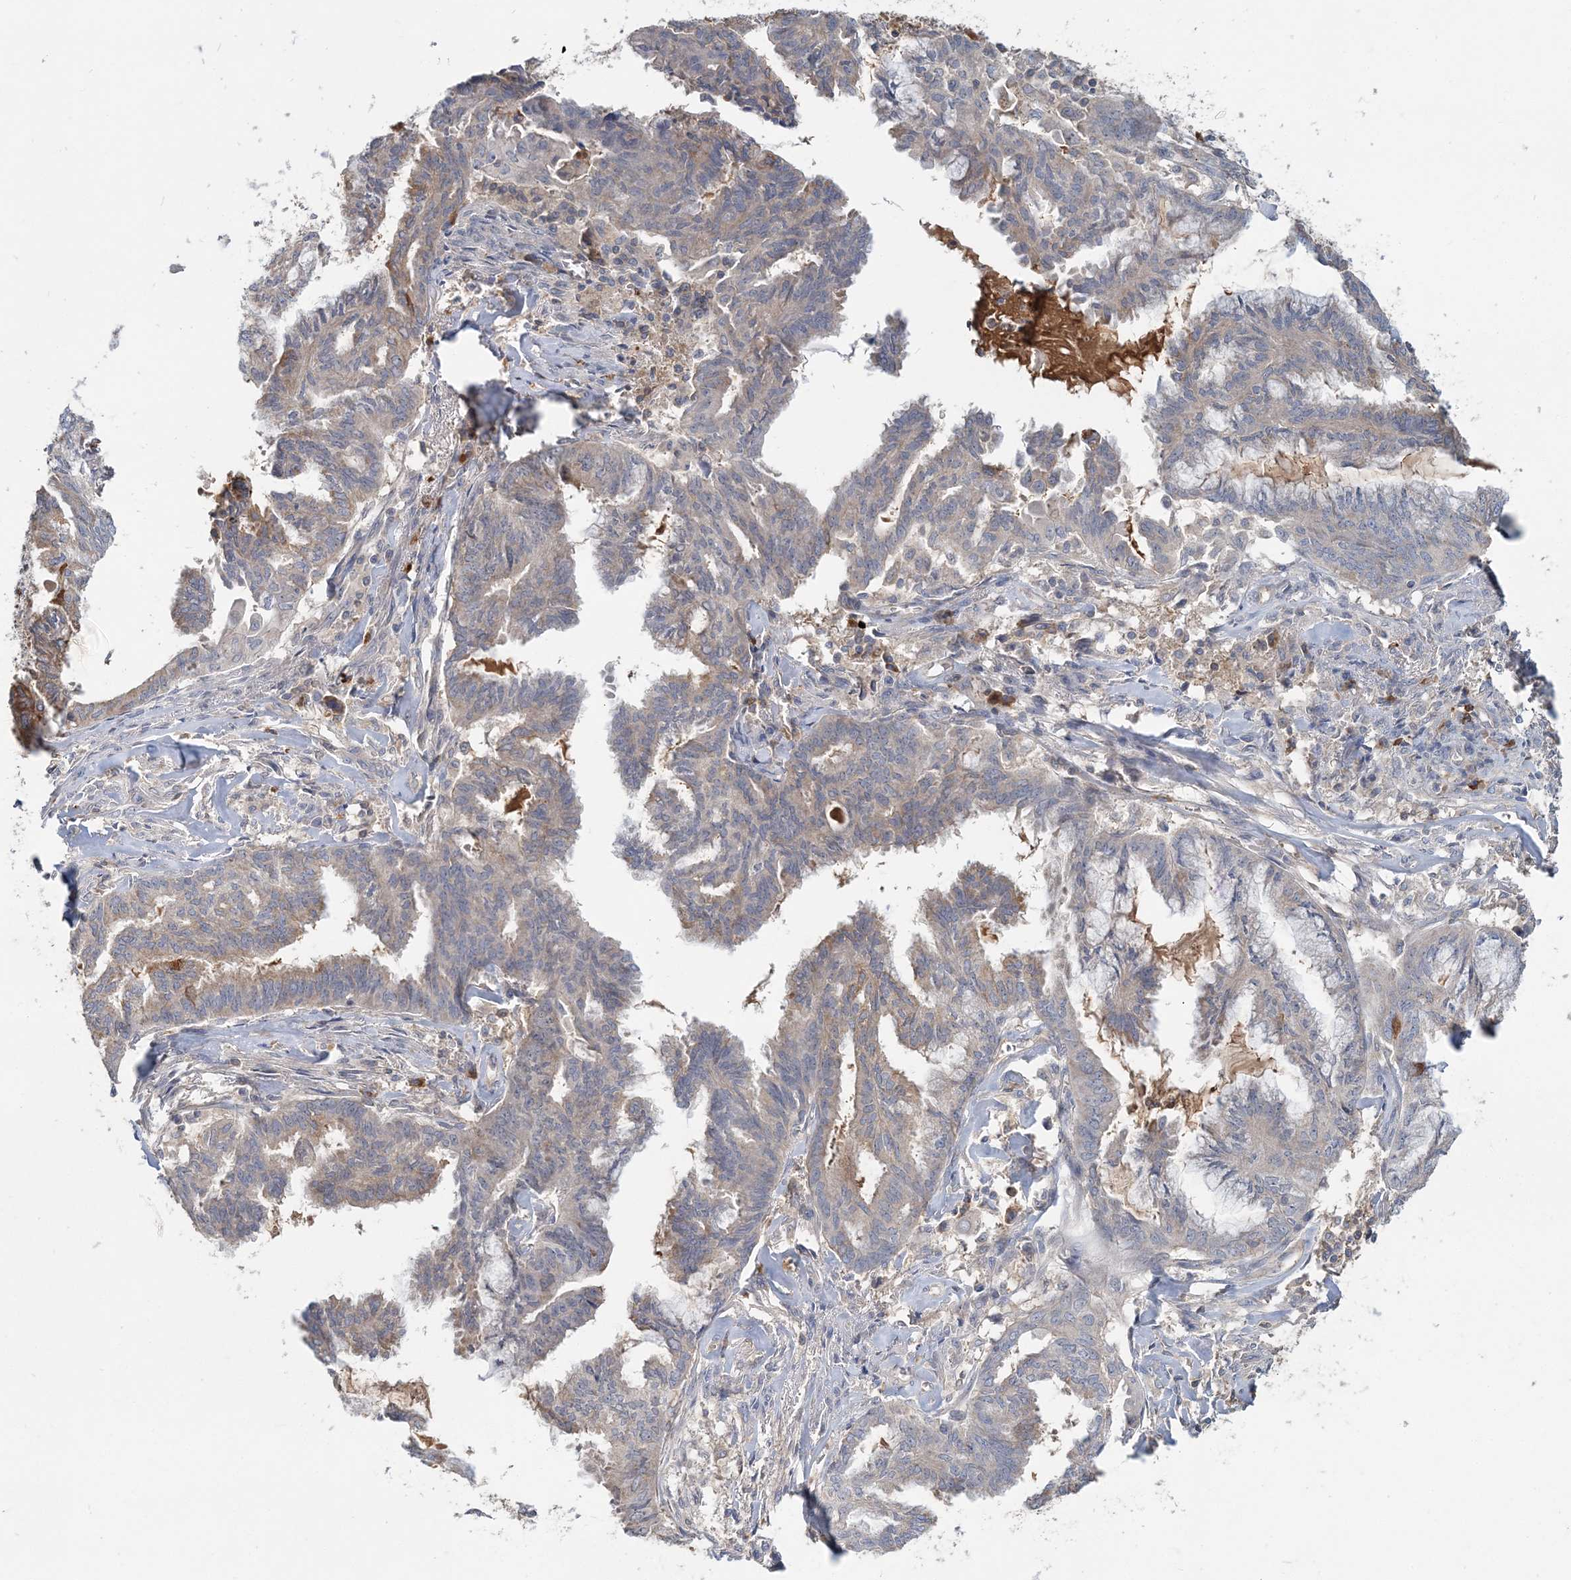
{"staining": {"intensity": "weak", "quantity": "<25%", "location": "cytoplasmic/membranous"}, "tissue": "endometrial cancer", "cell_type": "Tumor cells", "image_type": "cancer", "snomed": [{"axis": "morphology", "description": "Adenocarcinoma, NOS"}, {"axis": "topography", "description": "Endometrium"}], "caption": "The histopathology image displays no staining of tumor cells in endometrial cancer.", "gene": "RNF25", "patient": {"sex": "female", "age": 86}}